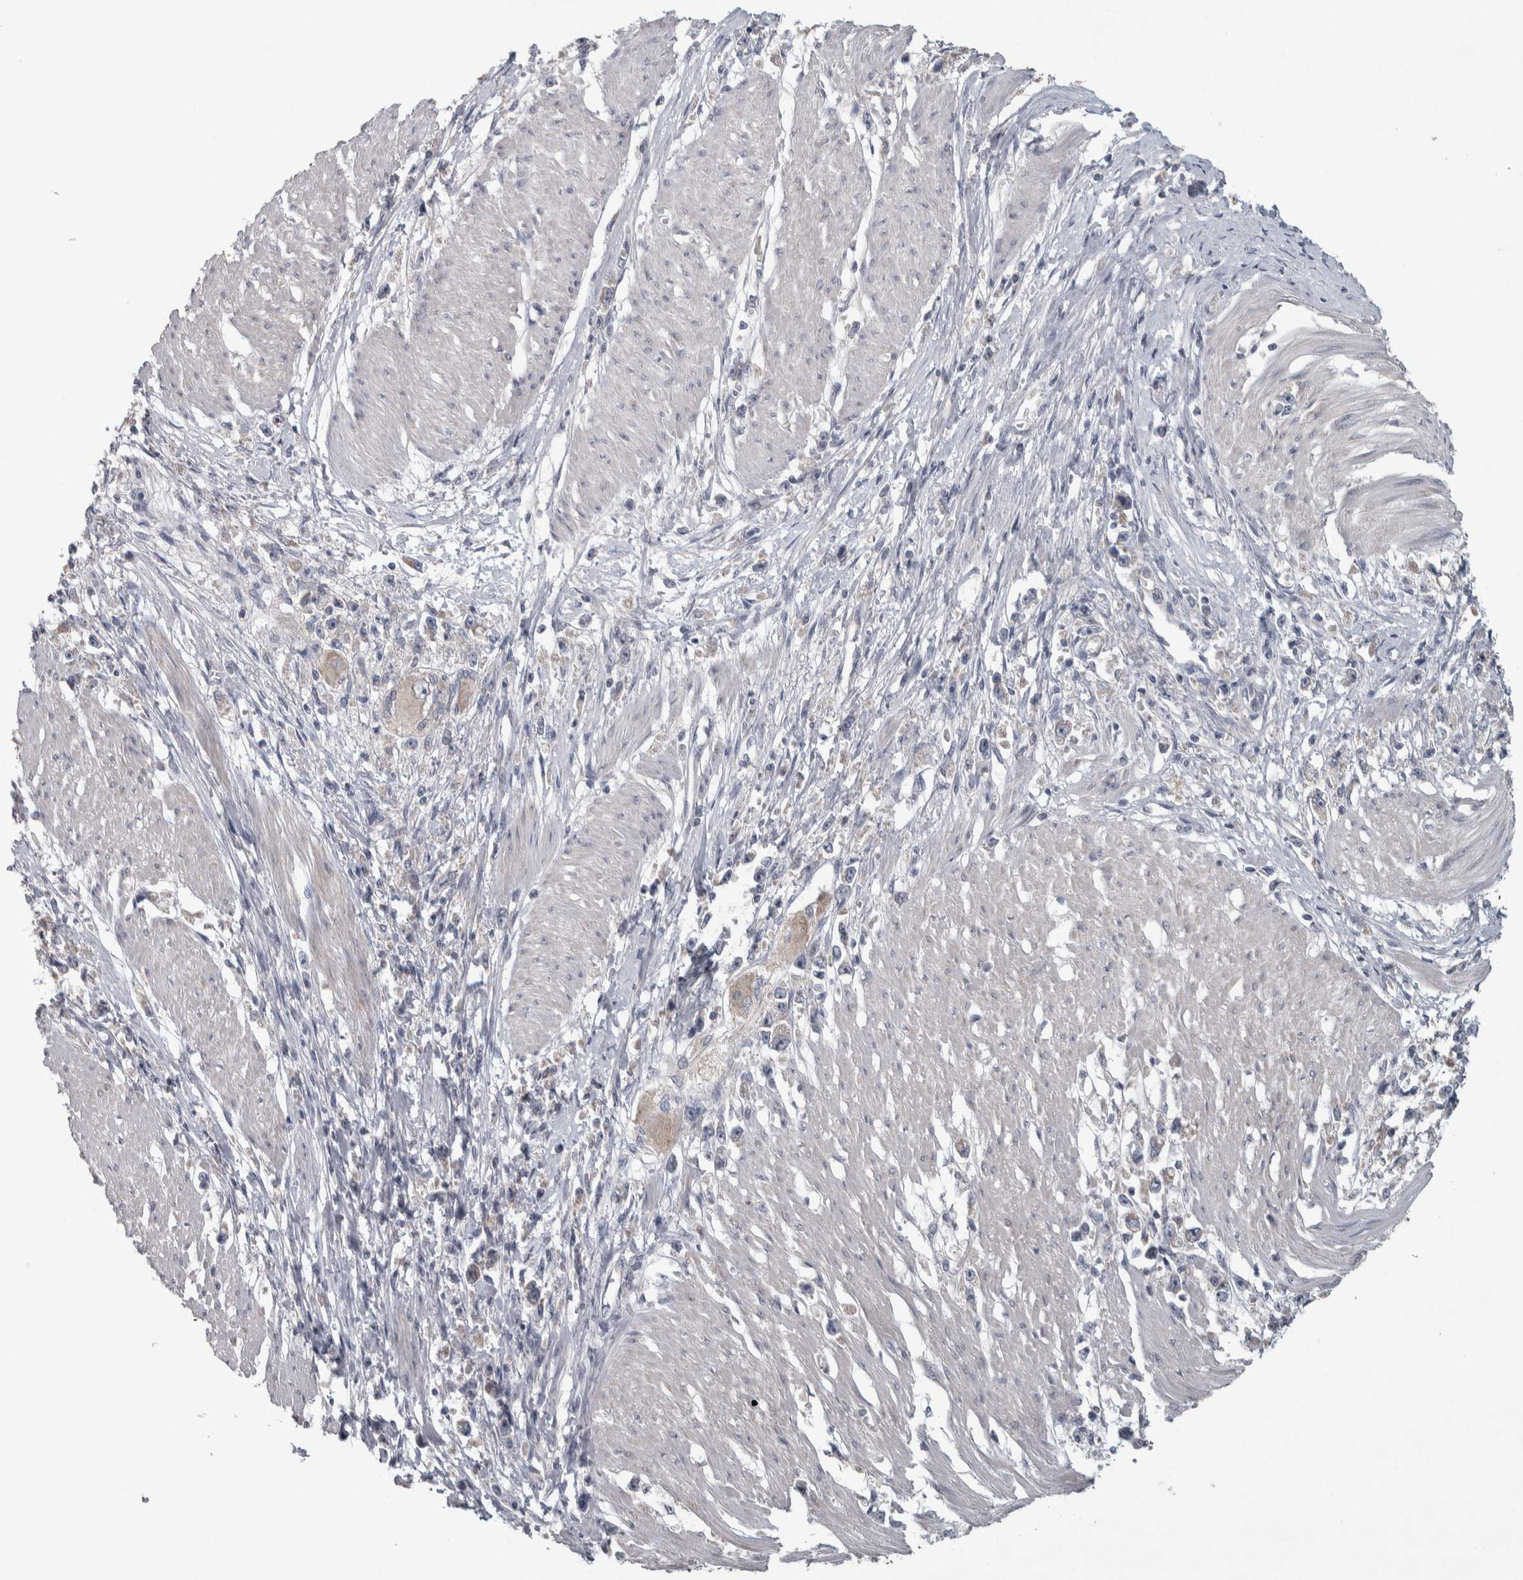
{"staining": {"intensity": "negative", "quantity": "none", "location": "none"}, "tissue": "stomach cancer", "cell_type": "Tumor cells", "image_type": "cancer", "snomed": [{"axis": "morphology", "description": "Adenocarcinoma, NOS"}, {"axis": "topography", "description": "Stomach"}], "caption": "This is an immunohistochemistry (IHC) photomicrograph of stomach cancer. There is no positivity in tumor cells.", "gene": "SRP68", "patient": {"sex": "female", "age": 59}}